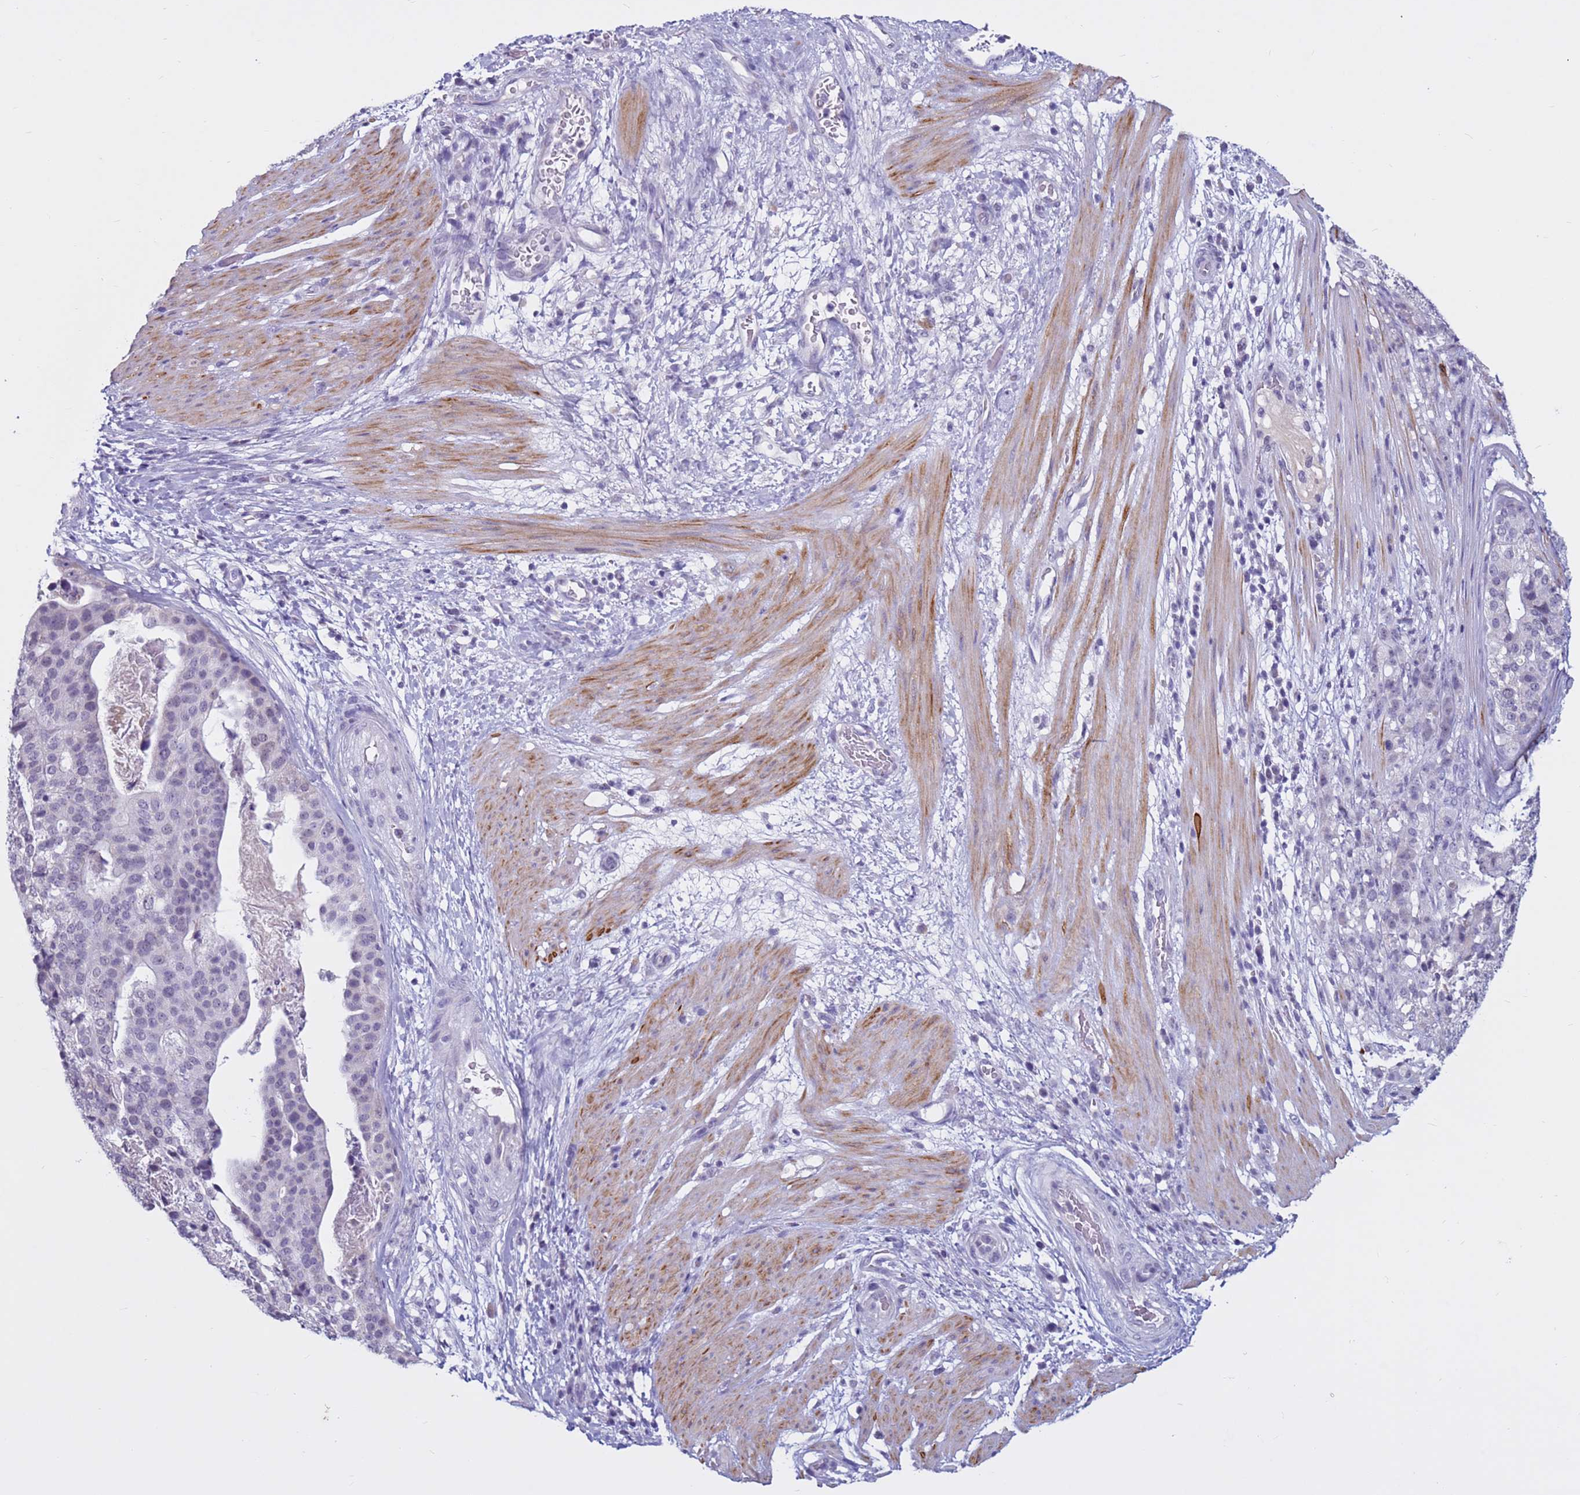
{"staining": {"intensity": "negative", "quantity": "none", "location": "none"}, "tissue": "stomach cancer", "cell_type": "Tumor cells", "image_type": "cancer", "snomed": [{"axis": "morphology", "description": "Adenocarcinoma, NOS"}, {"axis": "topography", "description": "Stomach"}], "caption": "IHC histopathology image of neoplastic tissue: adenocarcinoma (stomach) stained with DAB shows no significant protein positivity in tumor cells.", "gene": "CDK2AP2", "patient": {"sex": "male", "age": 48}}